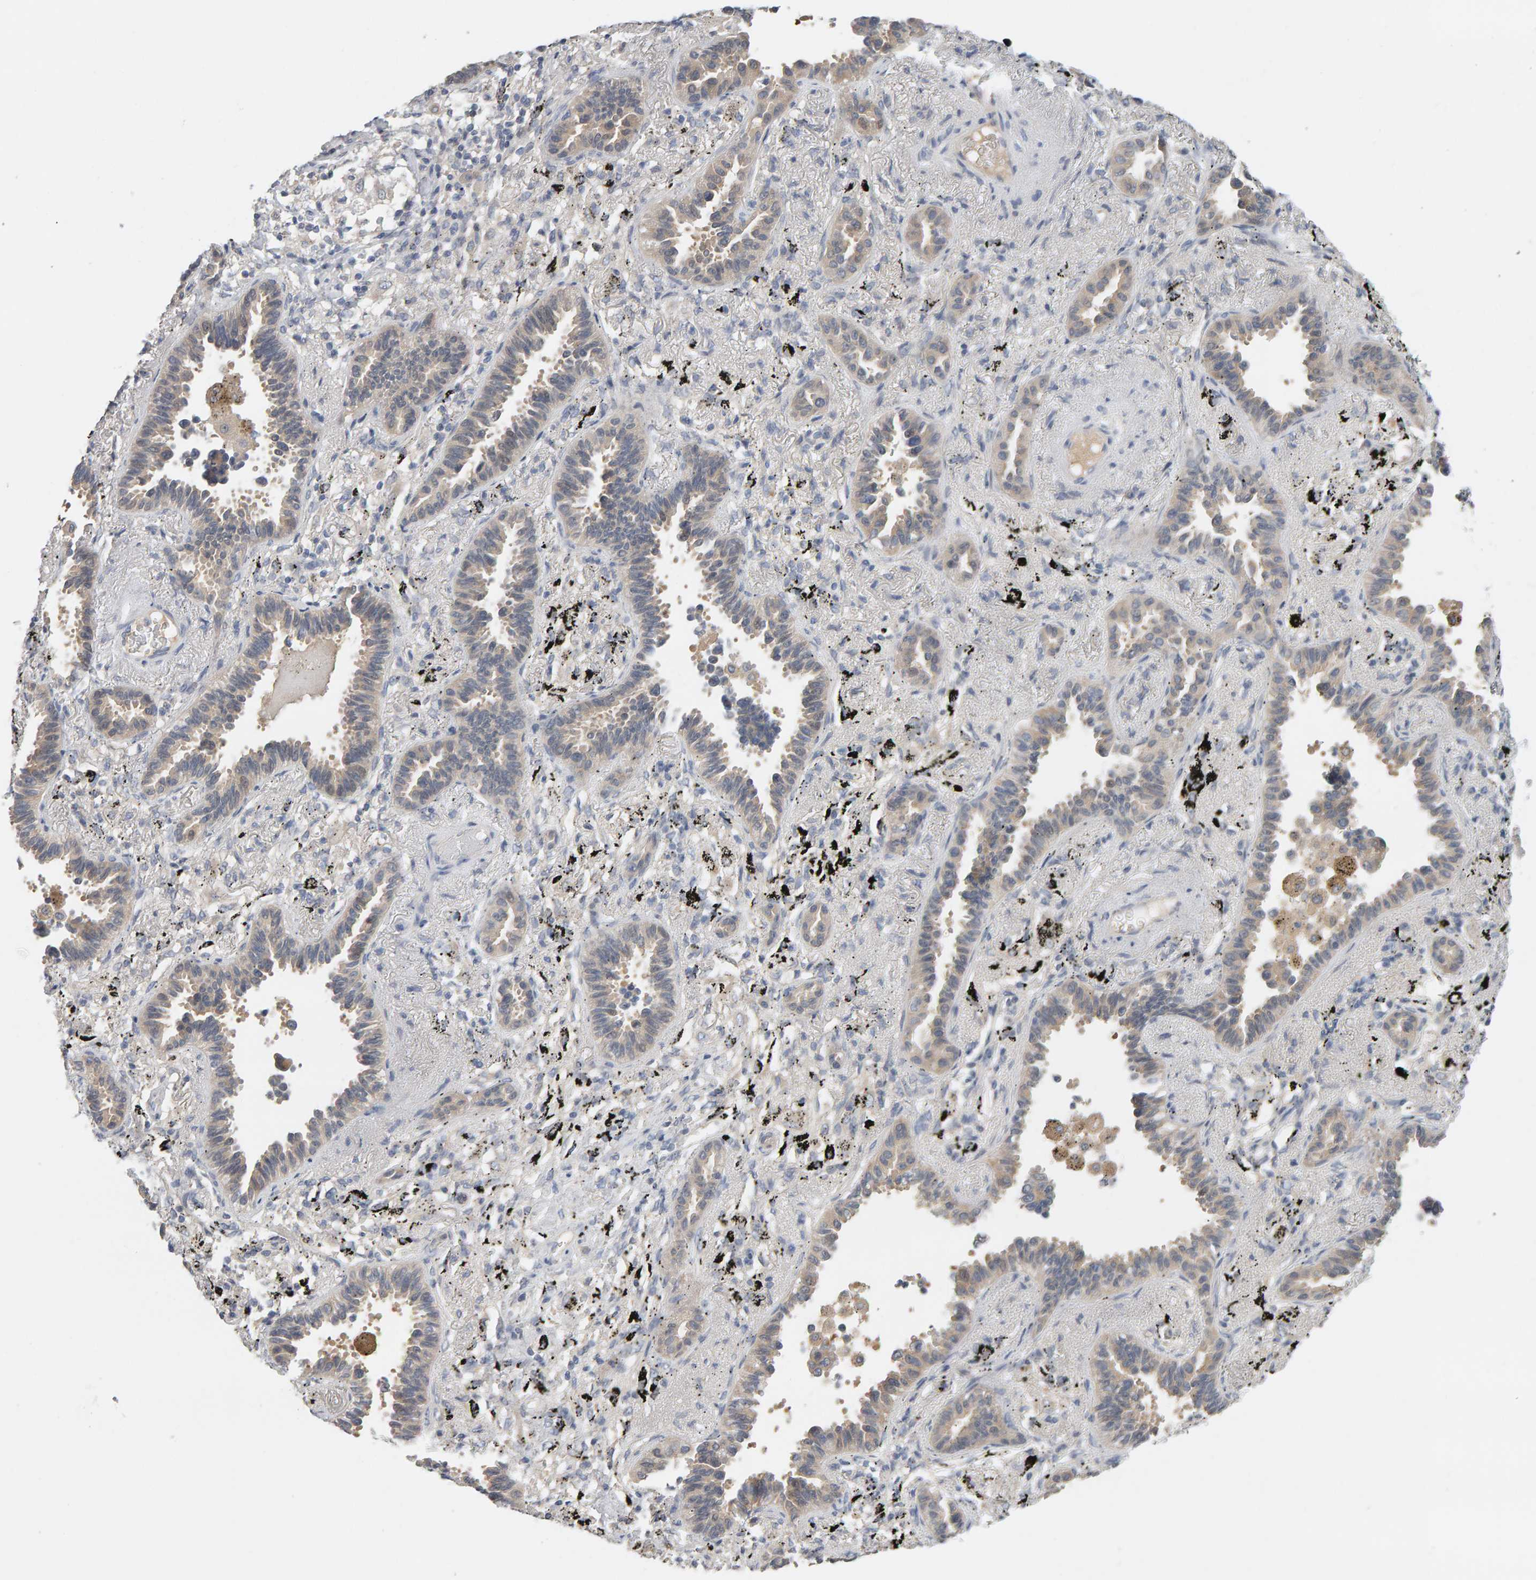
{"staining": {"intensity": "negative", "quantity": "none", "location": "none"}, "tissue": "lung cancer", "cell_type": "Tumor cells", "image_type": "cancer", "snomed": [{"axis": "morphology", "description": "Adenocarcinoma, NOS"}, {"axis": "topography", "description": "Lung"}], "caption": "There is no significant staining in tumor cells of lung cancer.", "gene": "GFUS", "patient": {"sex": "male", "age": 59}}